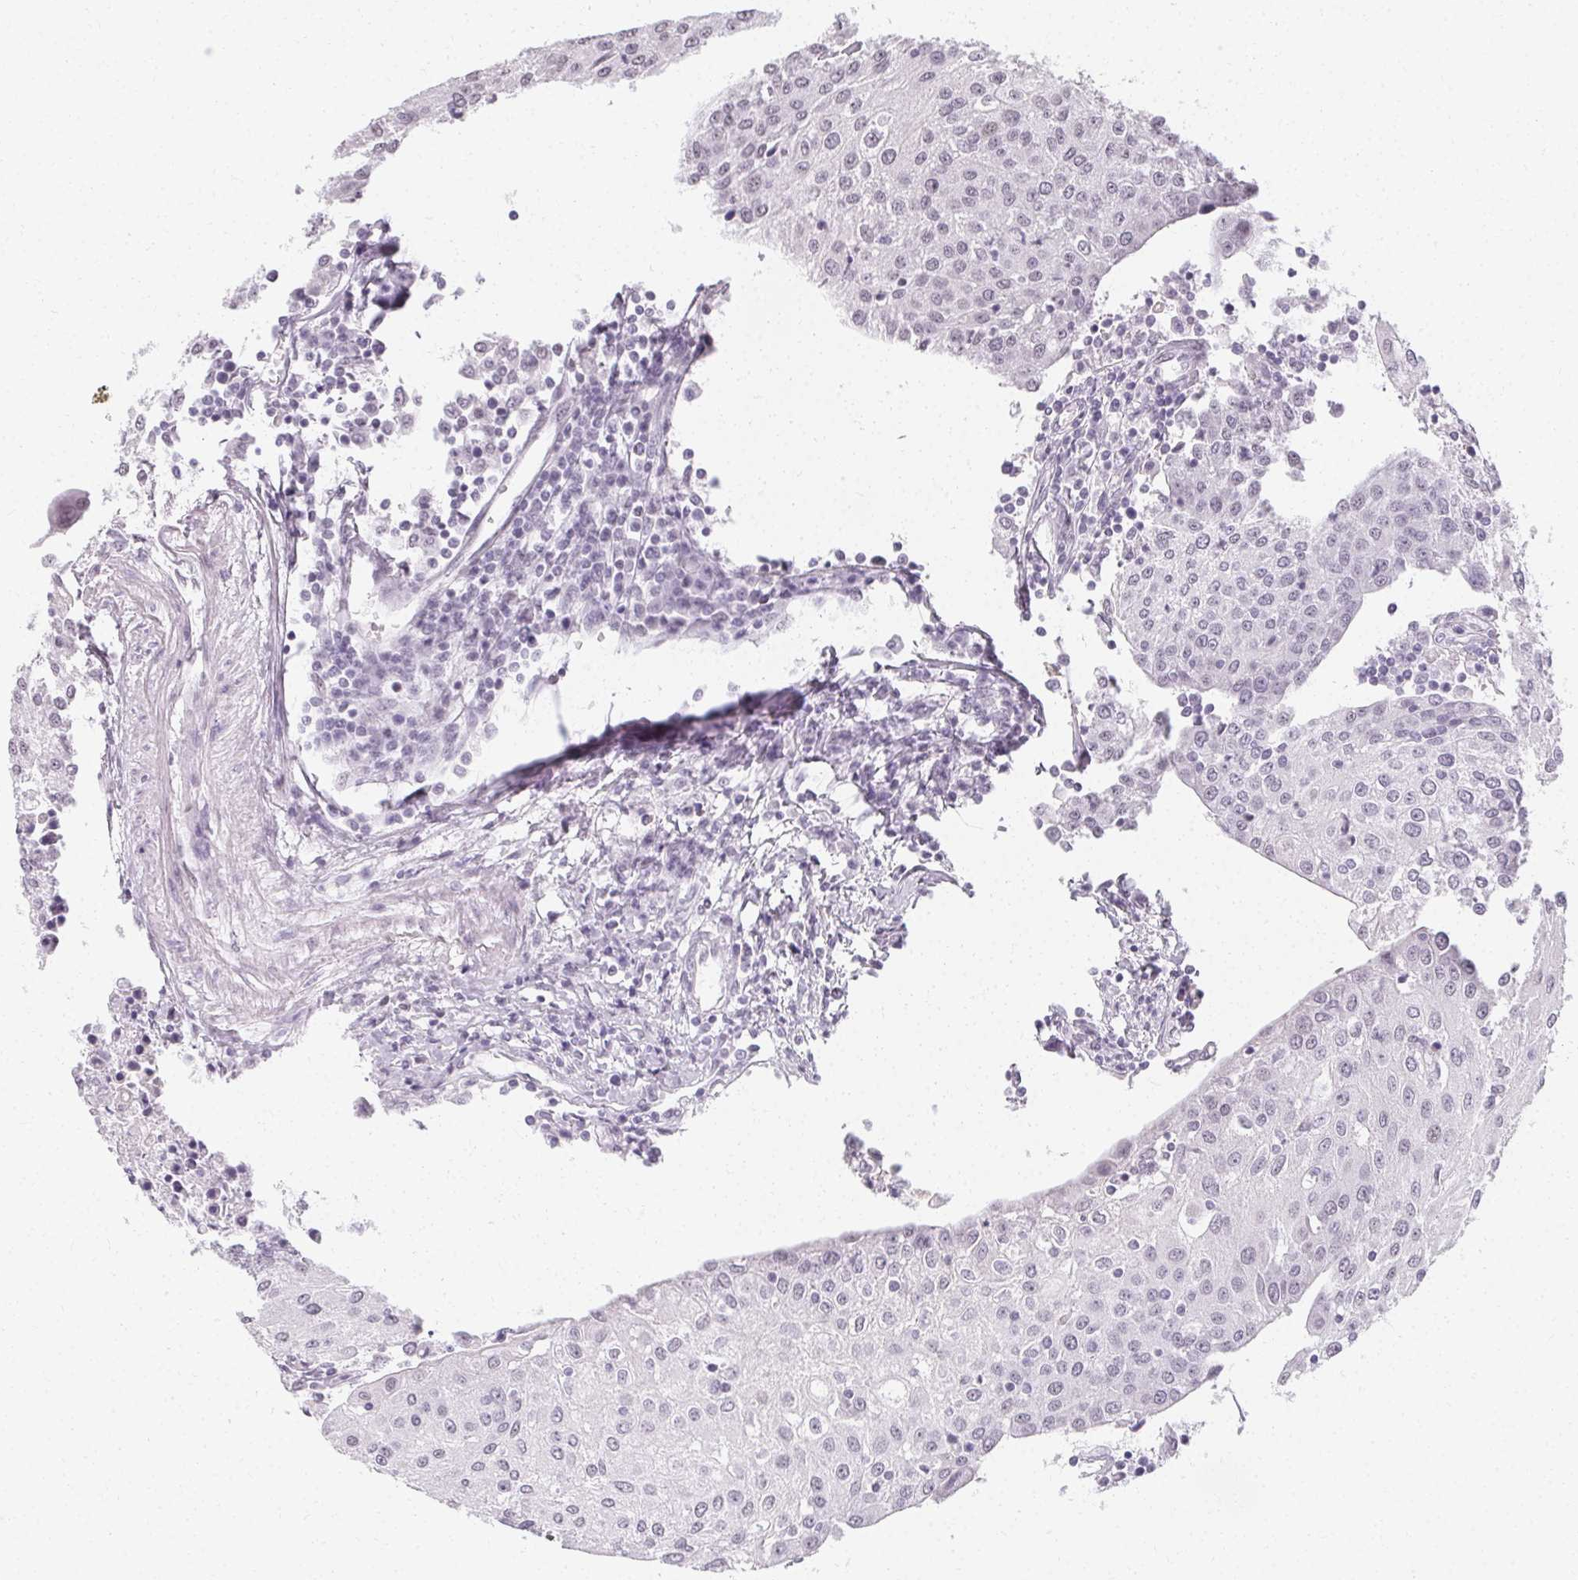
{"staining": {"intensity": "negative", "quantity": "none", "location": "none"}, "tissue": "urothelial cancer", "cell_type": "Tumor cells", "image_type": "cancer", "snomed": [{"axis": "morphology", "description": "Urothelial carcinoma, High grade"}, {"axis": "topography", "description": "Urinary bladder"}], "caption": "IHC micrograph of neoplastic tissue: urothelial cancer stained with DAB reveals no significant protein staining in tumor cells.", "gene": "SYNPR", "patient": {"sex": "female", "age": 85}}